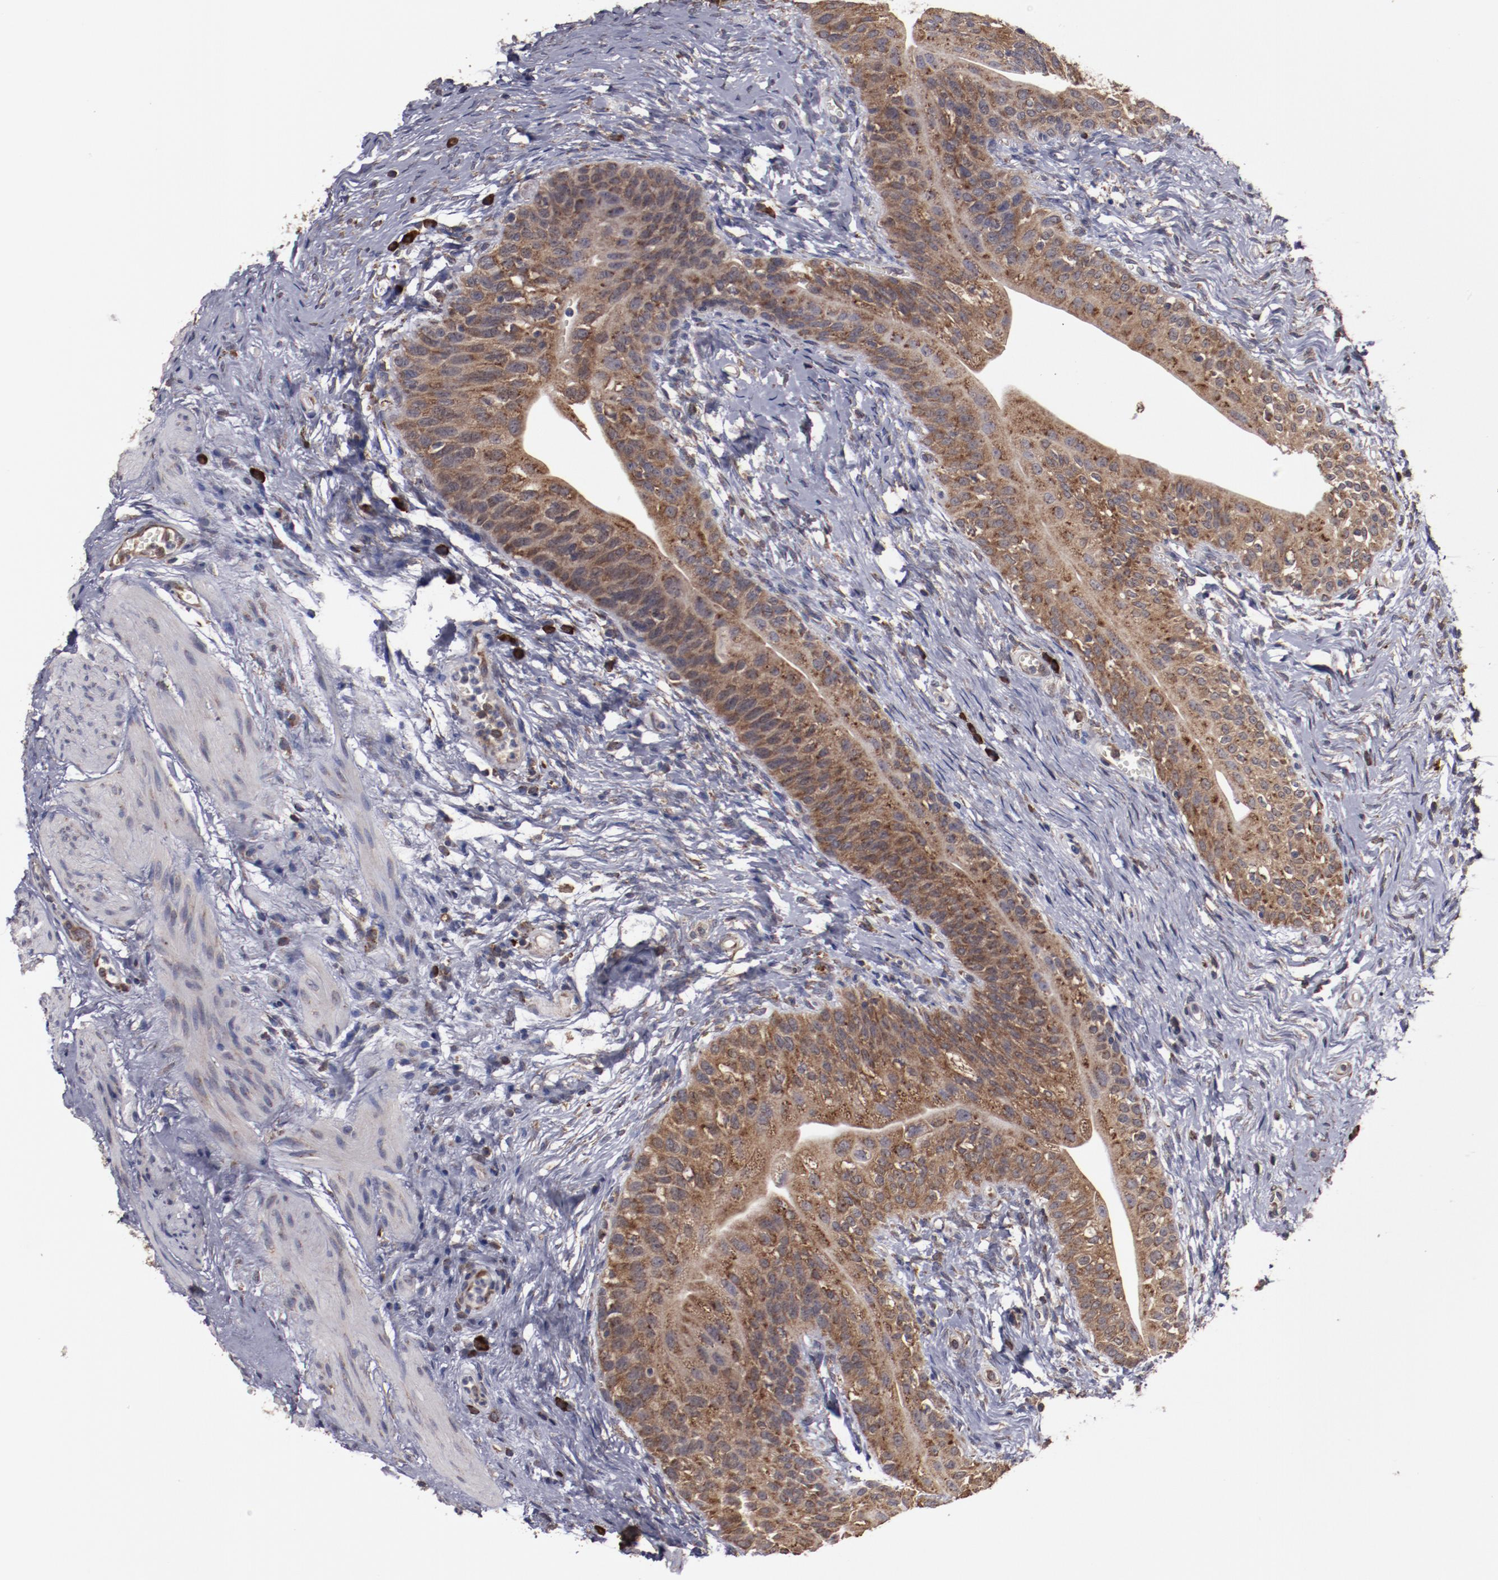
{"staining": {"intensity": "strong", "quantity": ">75%", "location": "cytoplasmic/membranous"}, "tissue": "urinary bladder", "cell_type": "Urothelial cells", "image_type": "normal", "snomed": [{"axis": "morphology", "description": "Normal tissue, NOS"}, {"axis": "topography", "description": "Urinary bladder"}], "caption": "Immunohistochemistry of unremarkable human urinary bladder demonstrates high levels of strong cytoplasmic/membranous expression in approximately >75% of urothelial cells. The protein of interest is stained brown, and the nuclei are stained in blue (DAB (3,3'-diaminobenzidine) IHC with brightfield microscopy, high magnification).", "gene": "RPS4X", "patient": {"sex": "female", "age": 55}}